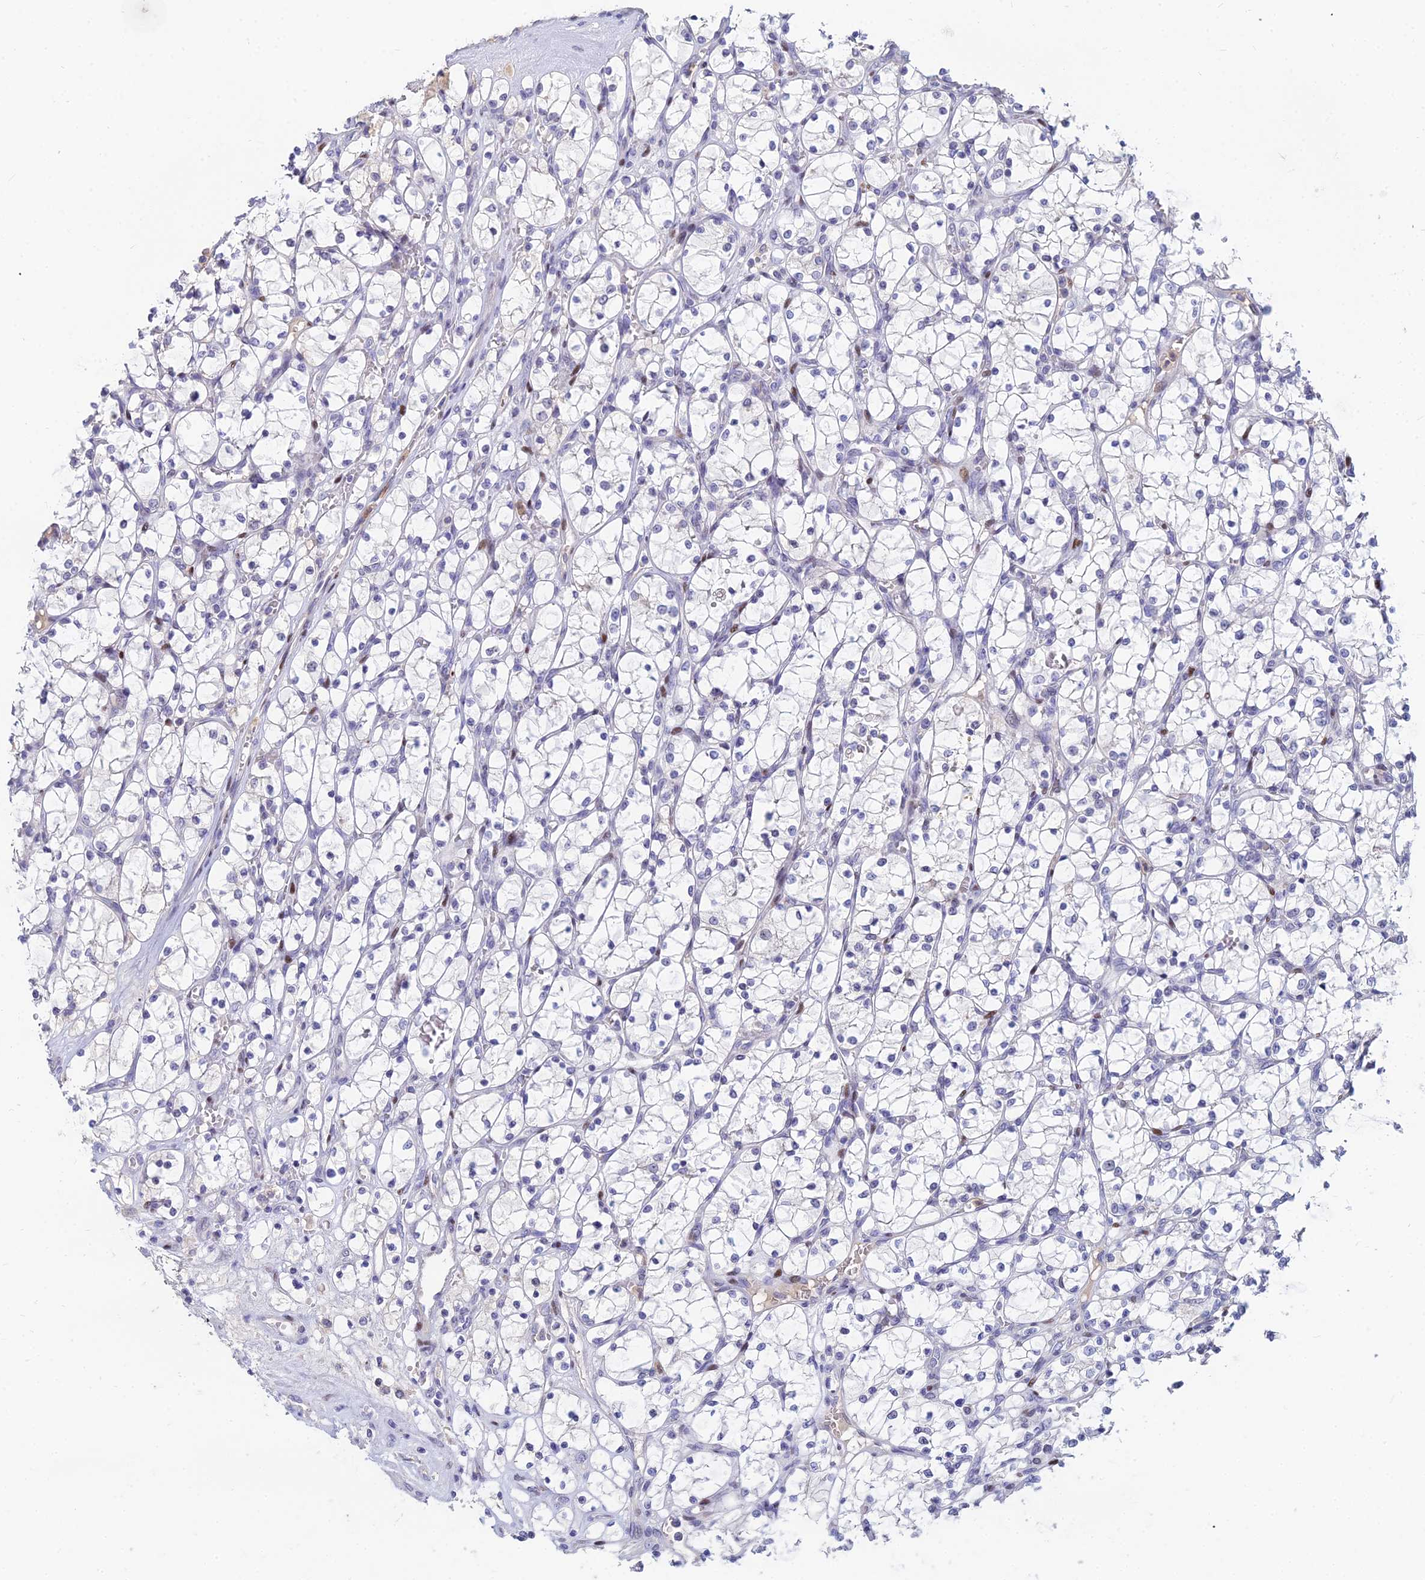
{"staining": {"intensity": "negative", "quantity": "none", "location": "none"}, "tissue": "renal cancer", "cell_type": "Tumor cells", "image_type": "cancer", "snomed": [{"axis": "morphology", "description": "Adenocarcinoma, NOS"}, {"axis": "topography", "description": "Kidney"}], "caption": "The immunohistochemistry (IHC) micrograph has no significant positivity in tumor cells of renal cancer tissue.", "gene": "GOLGA6D", "patient": {"sex": "female", "age": 69}}